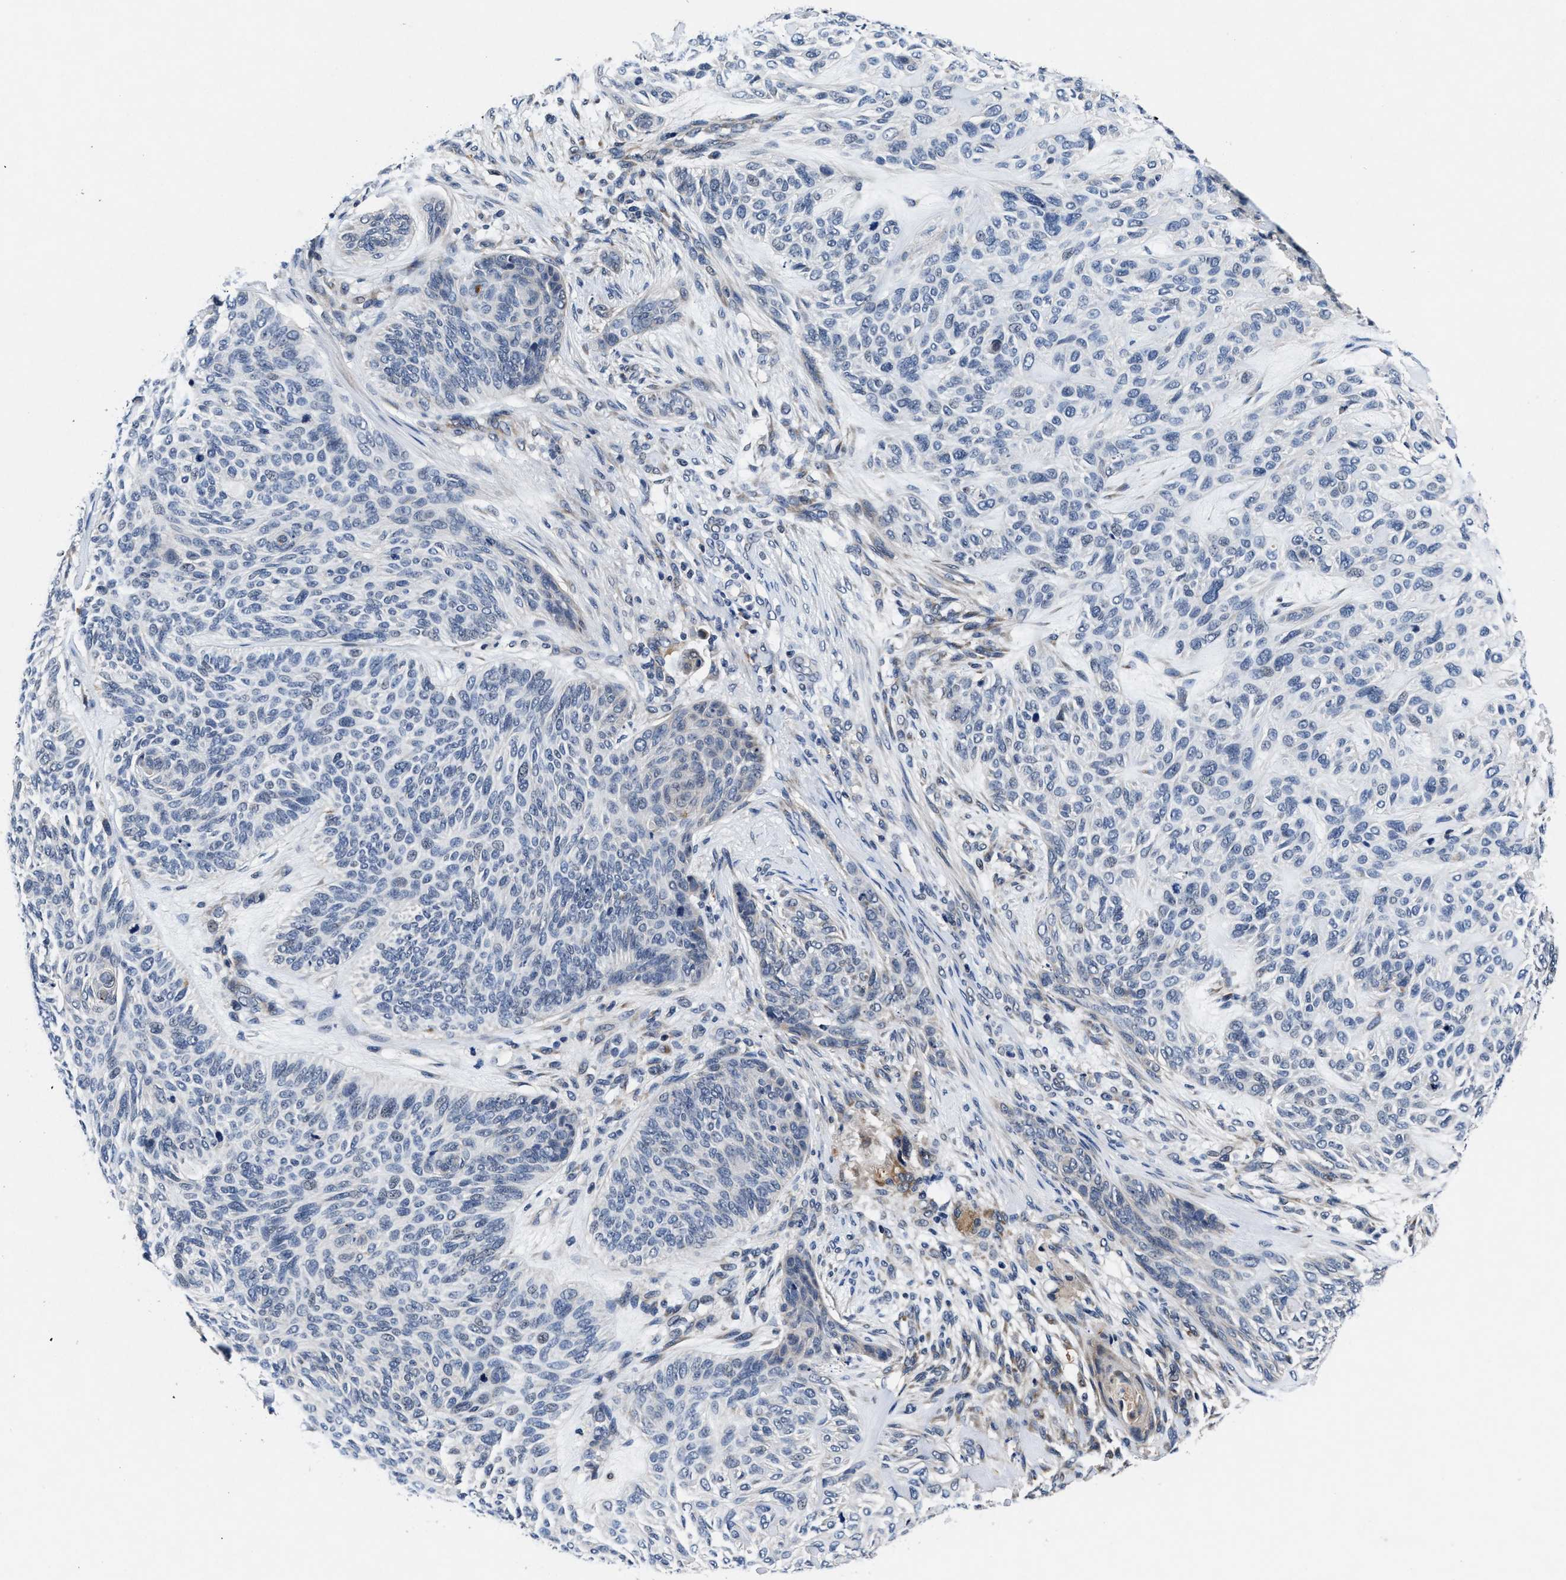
{"staining": {"intensity": "negative", "quantity": "none", "location": "none"}, "tissue": "skin cancer", "cell_type": "Tumor cells", "image_type": "cancer", "snomed": [{"axis": "morphology", "description": "Basal cell carcinoma"}, {"axis": "topography", "description": "Skin"}], "caption": "Immunohistochemical staining of human skin cancer (basal cell carcinoma) exhibits no significant expression in tumor cells.", "gene": "TMEM53", "patient": {"sex": "male", "age": 55}}